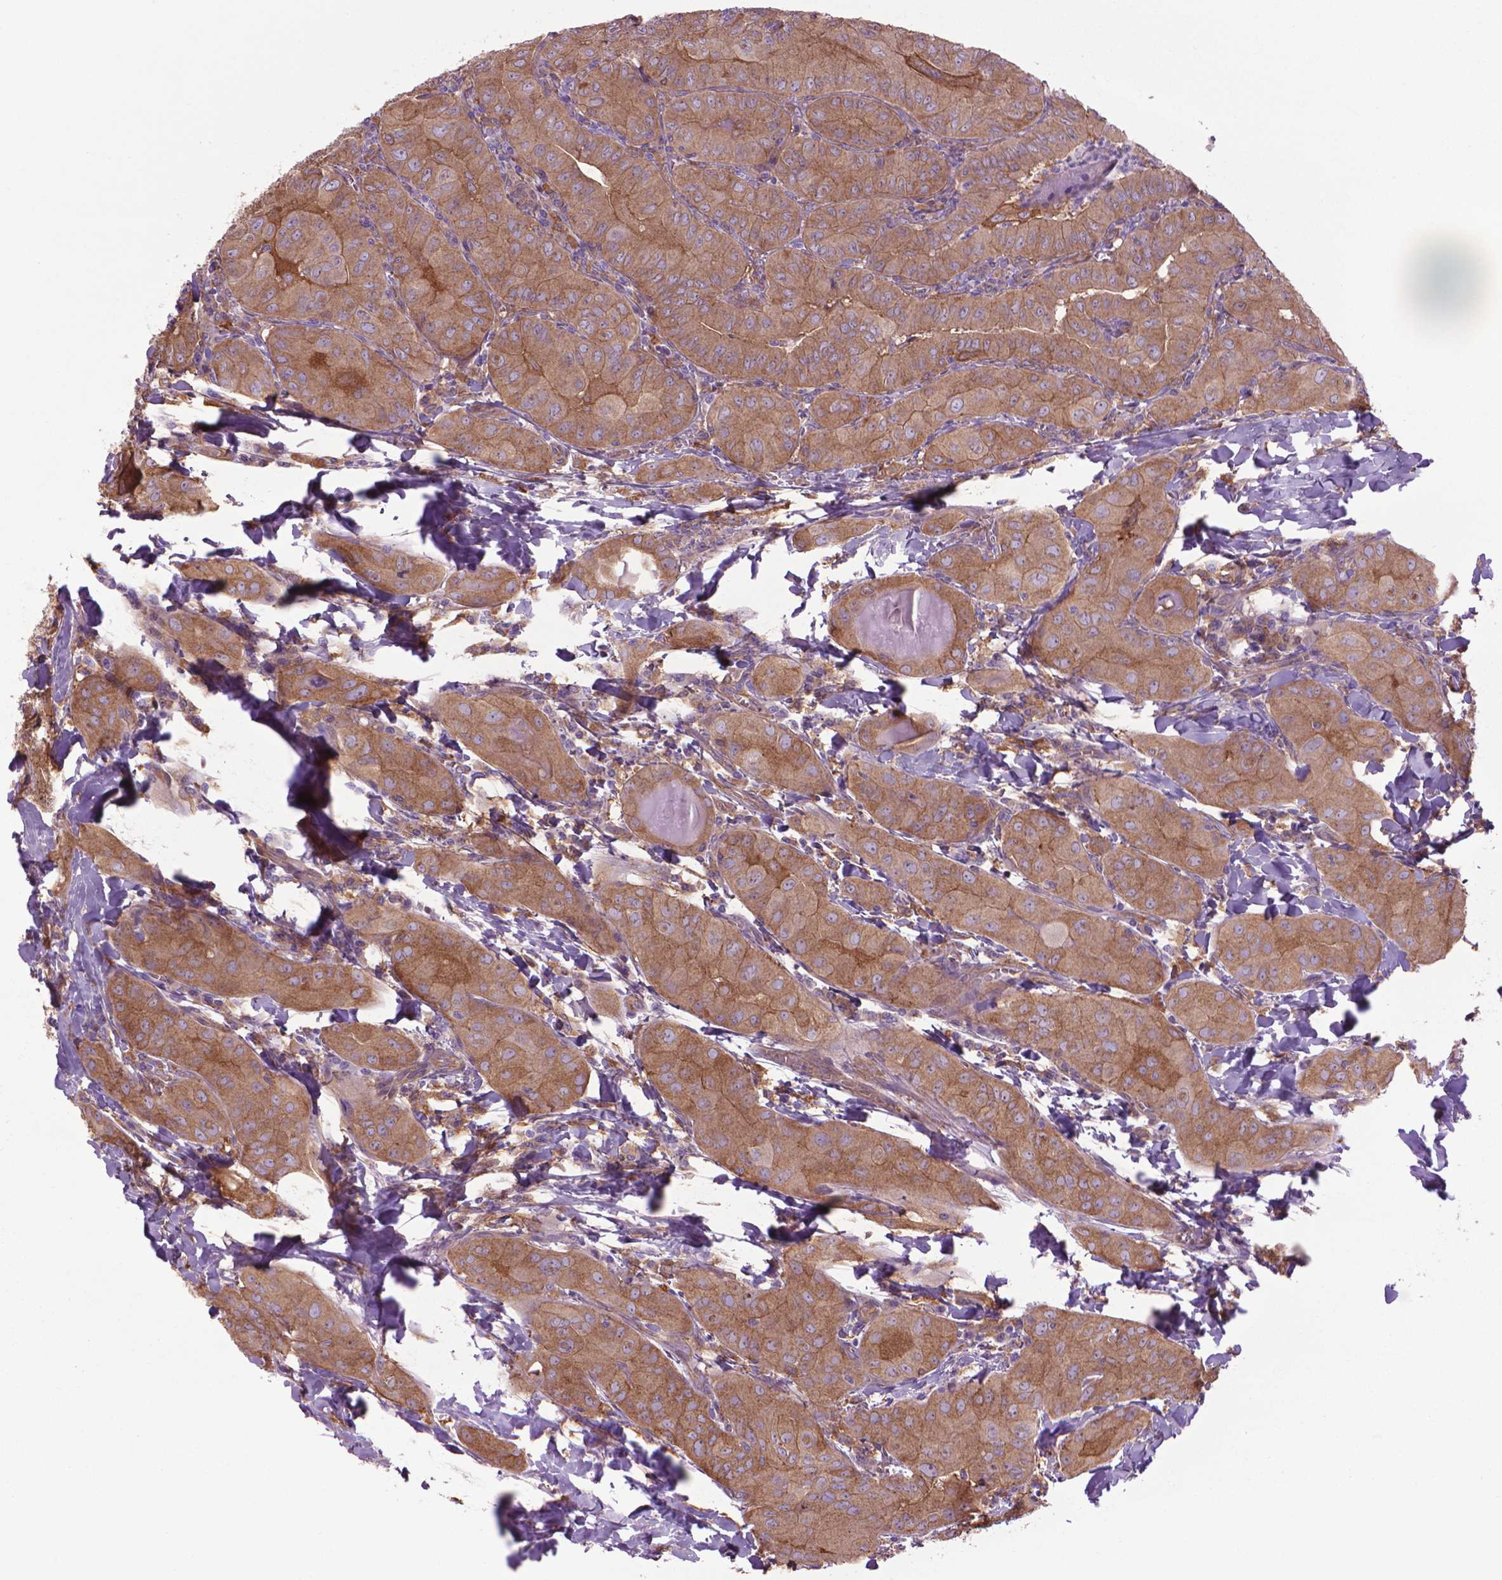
{"staining": {"intensity": "moderate", "quantity": ">75%", "location": "cytoplasmic/membranous"}, "tissue": "thyroid cancer", "cell_type": "Tumor cells", "image_type": "cancer", "snomed": [{"axis": "morphology", "description": "Papillary adenocarcinoma, NOS"}, {"axis": "topography", "description": "Thyroid gland"}], "caption": "This image reveals thyroid papillary adenocarcinoma stained with immunohistochemistry to label a protein in brown. The cytoplasmic/membranous of tumor cells show moderate positivity for the protein. Nuclei are counter-stained blue.", "gene": "CORO1B", "patient": {"sex": "female", "age": 37}}